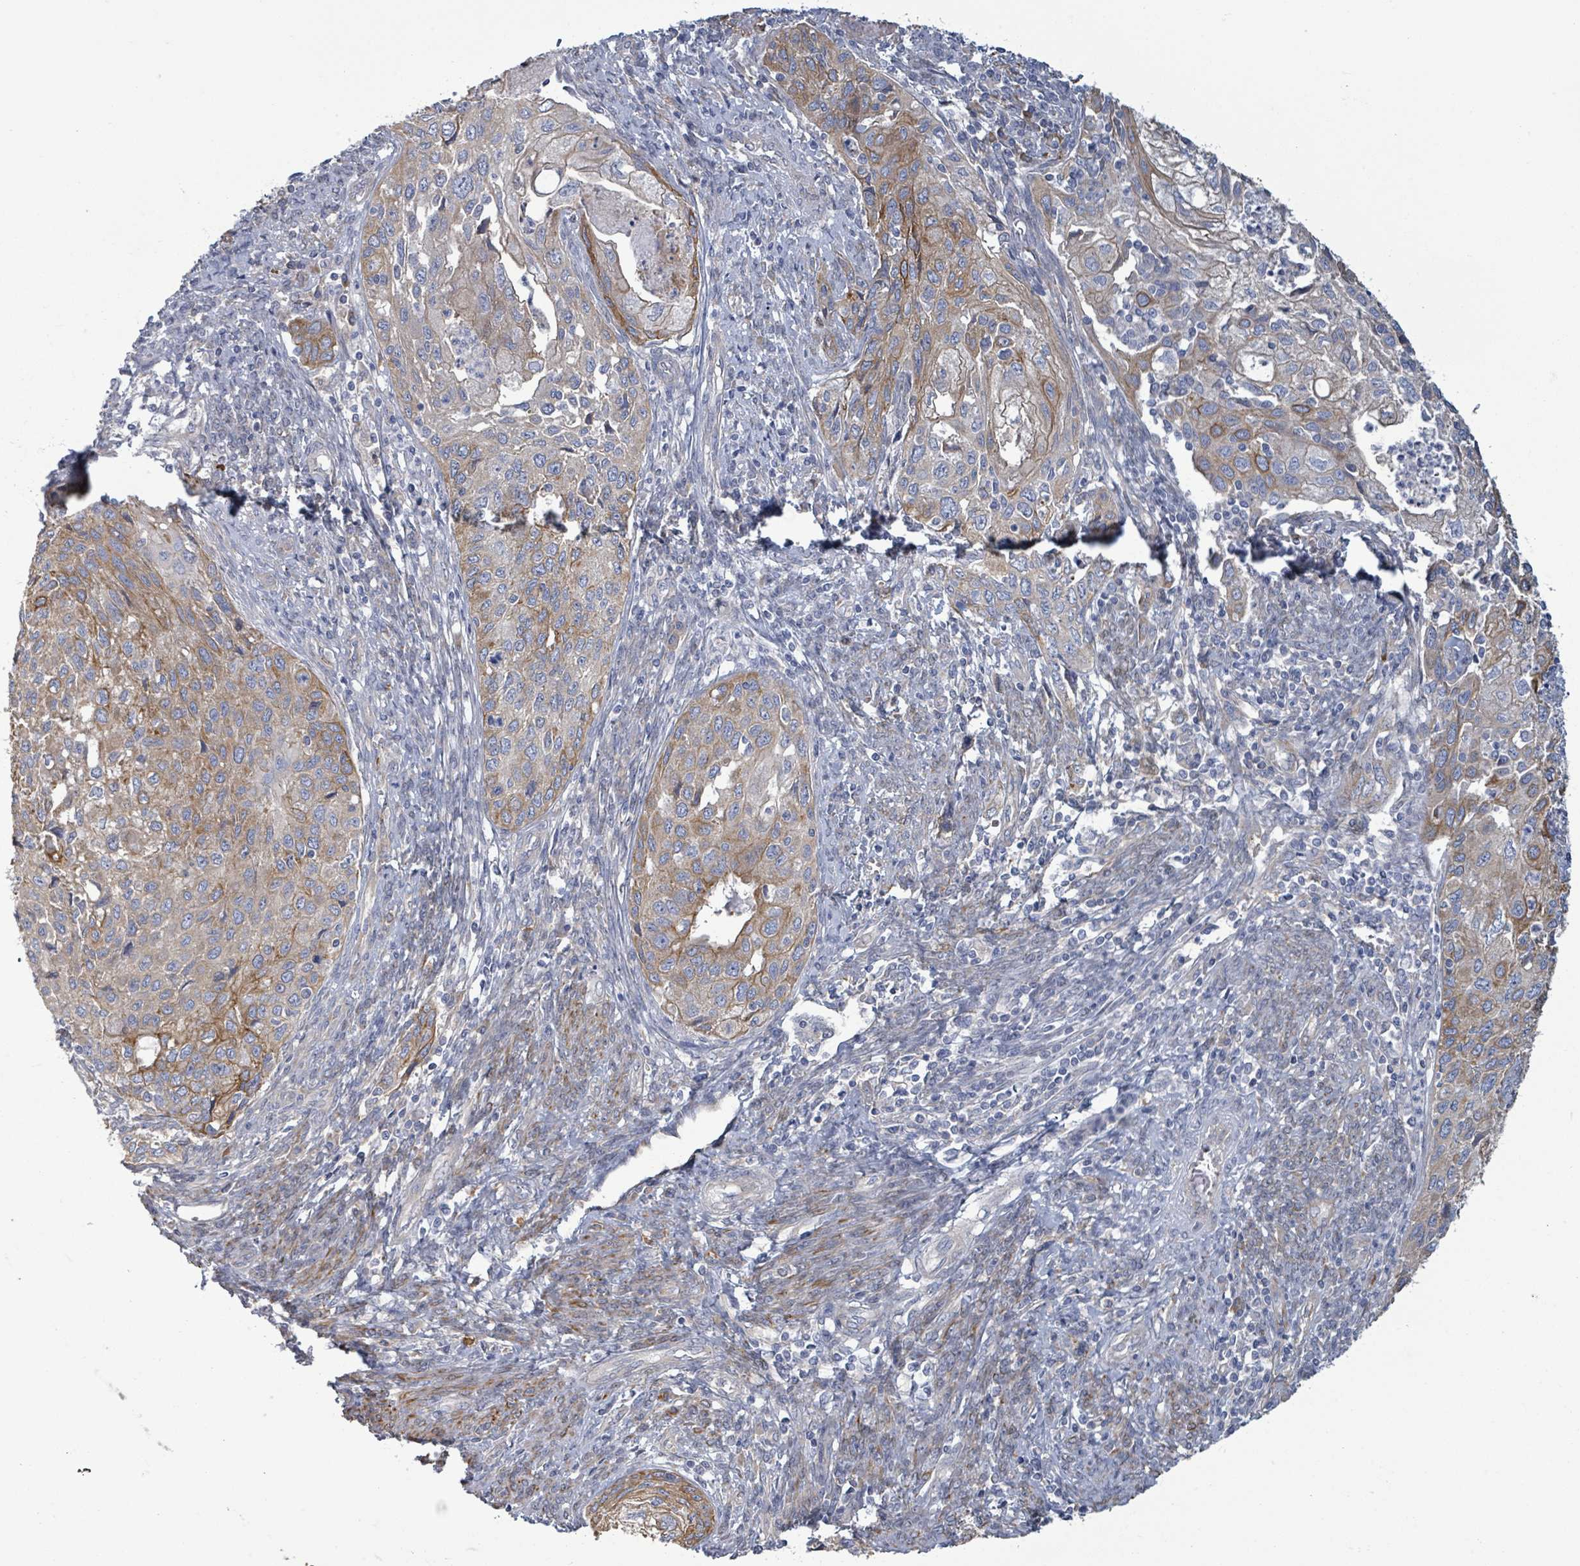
{"staining": {"intensity": "moderate", "quantity": "25%-75%", "location": "cytoplasmic/membranous"}, "tissue": "cervical cancer", "cell_type": "Tumor cells", "image_type": "cancer", "snomed": [{"axis": "morphology", "description": "Squamous cell carcinoma, NOS"}, {"axis": "topography", "description": "Cervix"}], "caption": "Immunohistochemical staining of cervical cancer (squamous cell carcinoma) exhibits medium levels of moderate cytoplasmic/membranous positivity in about 25%-75% of tumor cells. (IHC, brightfield microscopy, high magnification).", "gene": "COL13A1", "patient": {"sex": "female", "age": 67}}